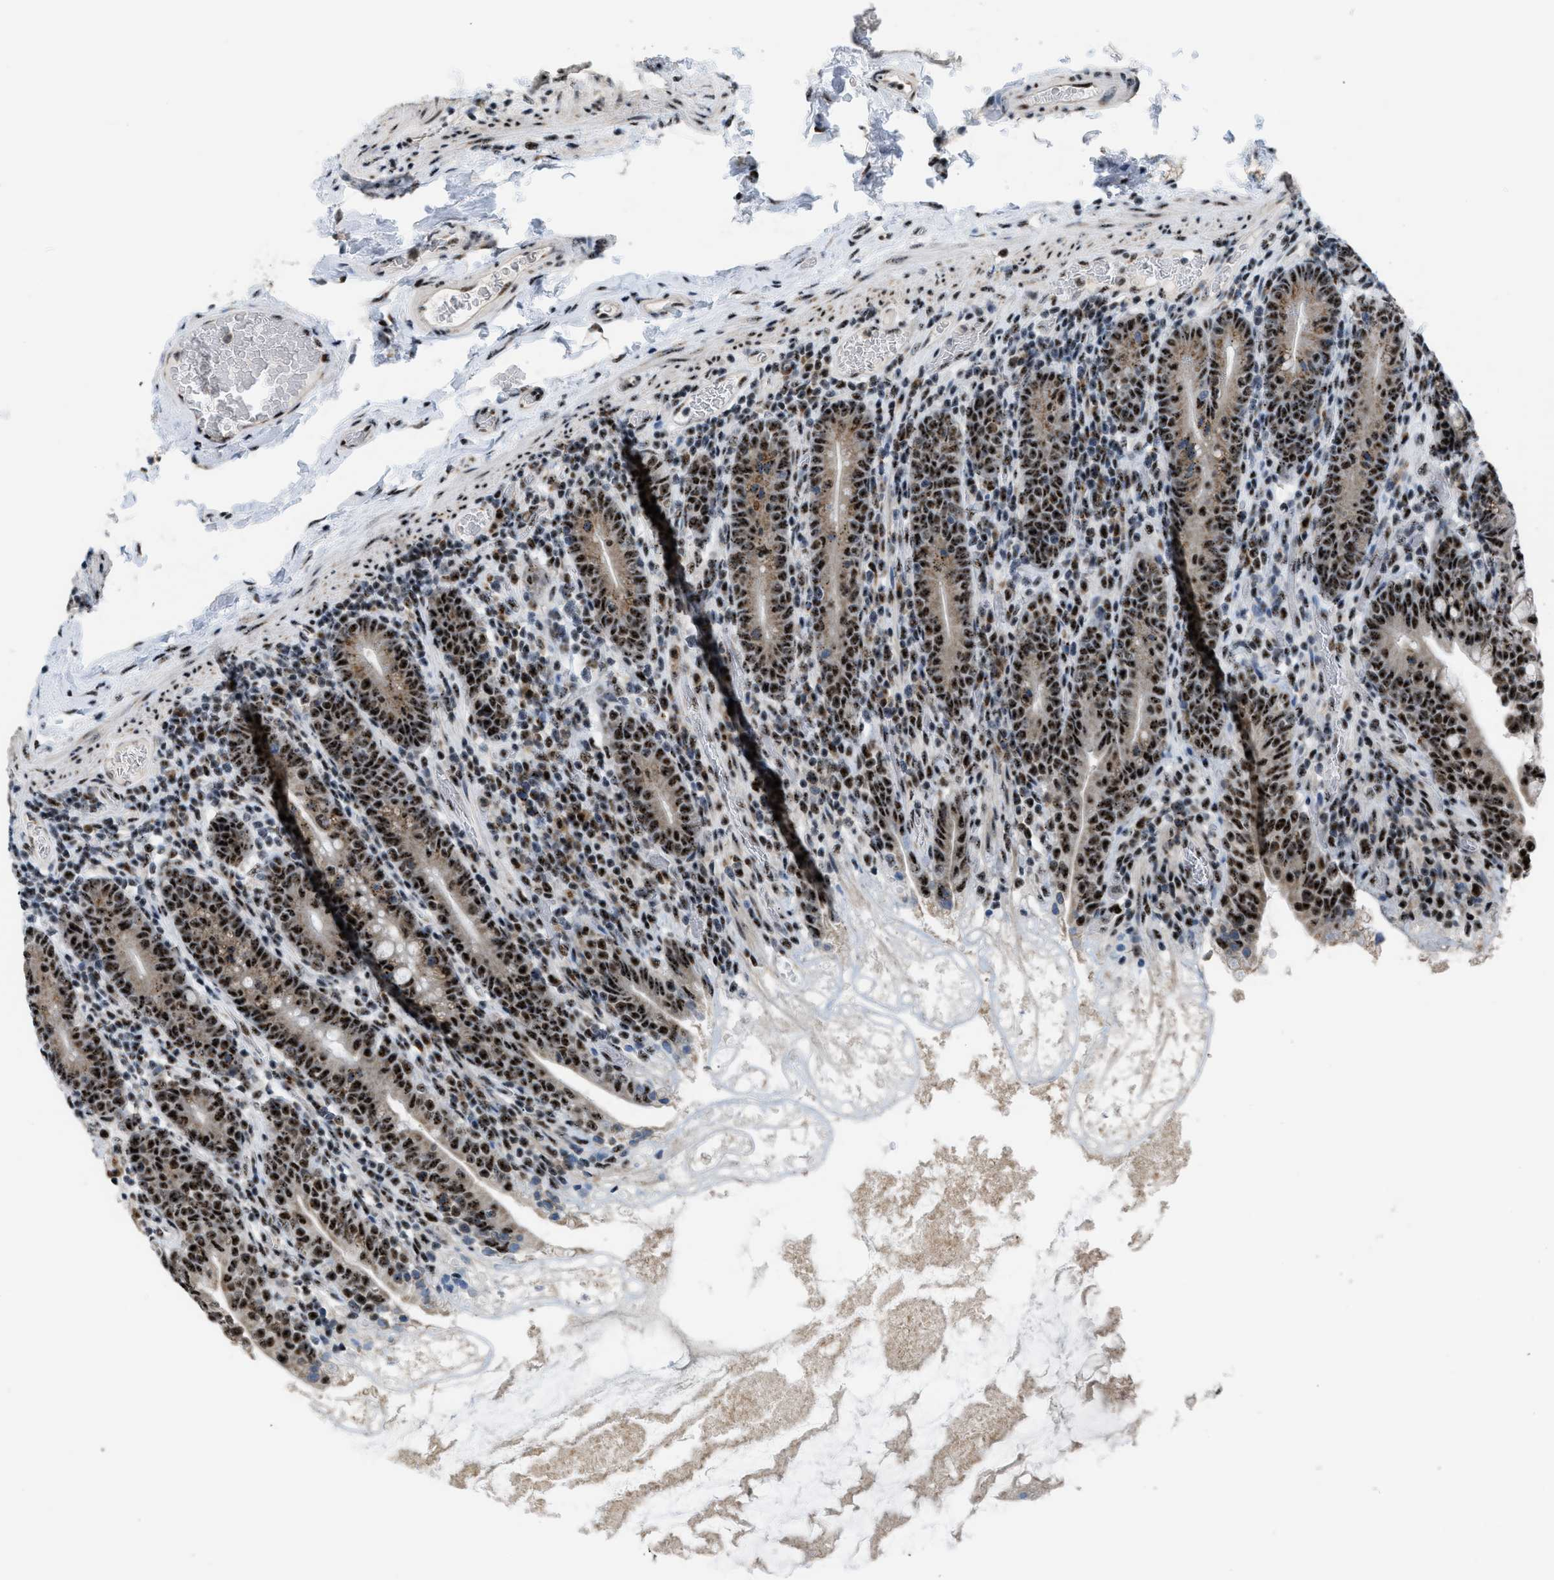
{"staining": {"intensity": "strong", "quantity": ">75%", "location": "cytoplasmic/membranous,nuclear"}, "tissue": "small intestine", "cell_type": "Glandular cells", "image_type": "normal", "snomed": [{"axis": "morphology", "description": "Normal tissue, NOS"}, {"axis": "topography", "description": "Small intestine"}], "caption": "Human small intestine stained for a protein (brown) exhibits strong cytoplasmic/membranous,nuclear positive staining in about >75% of glandular cells.", "gene": "CDR2", "patient": {"sex": "female", "age": 56}}